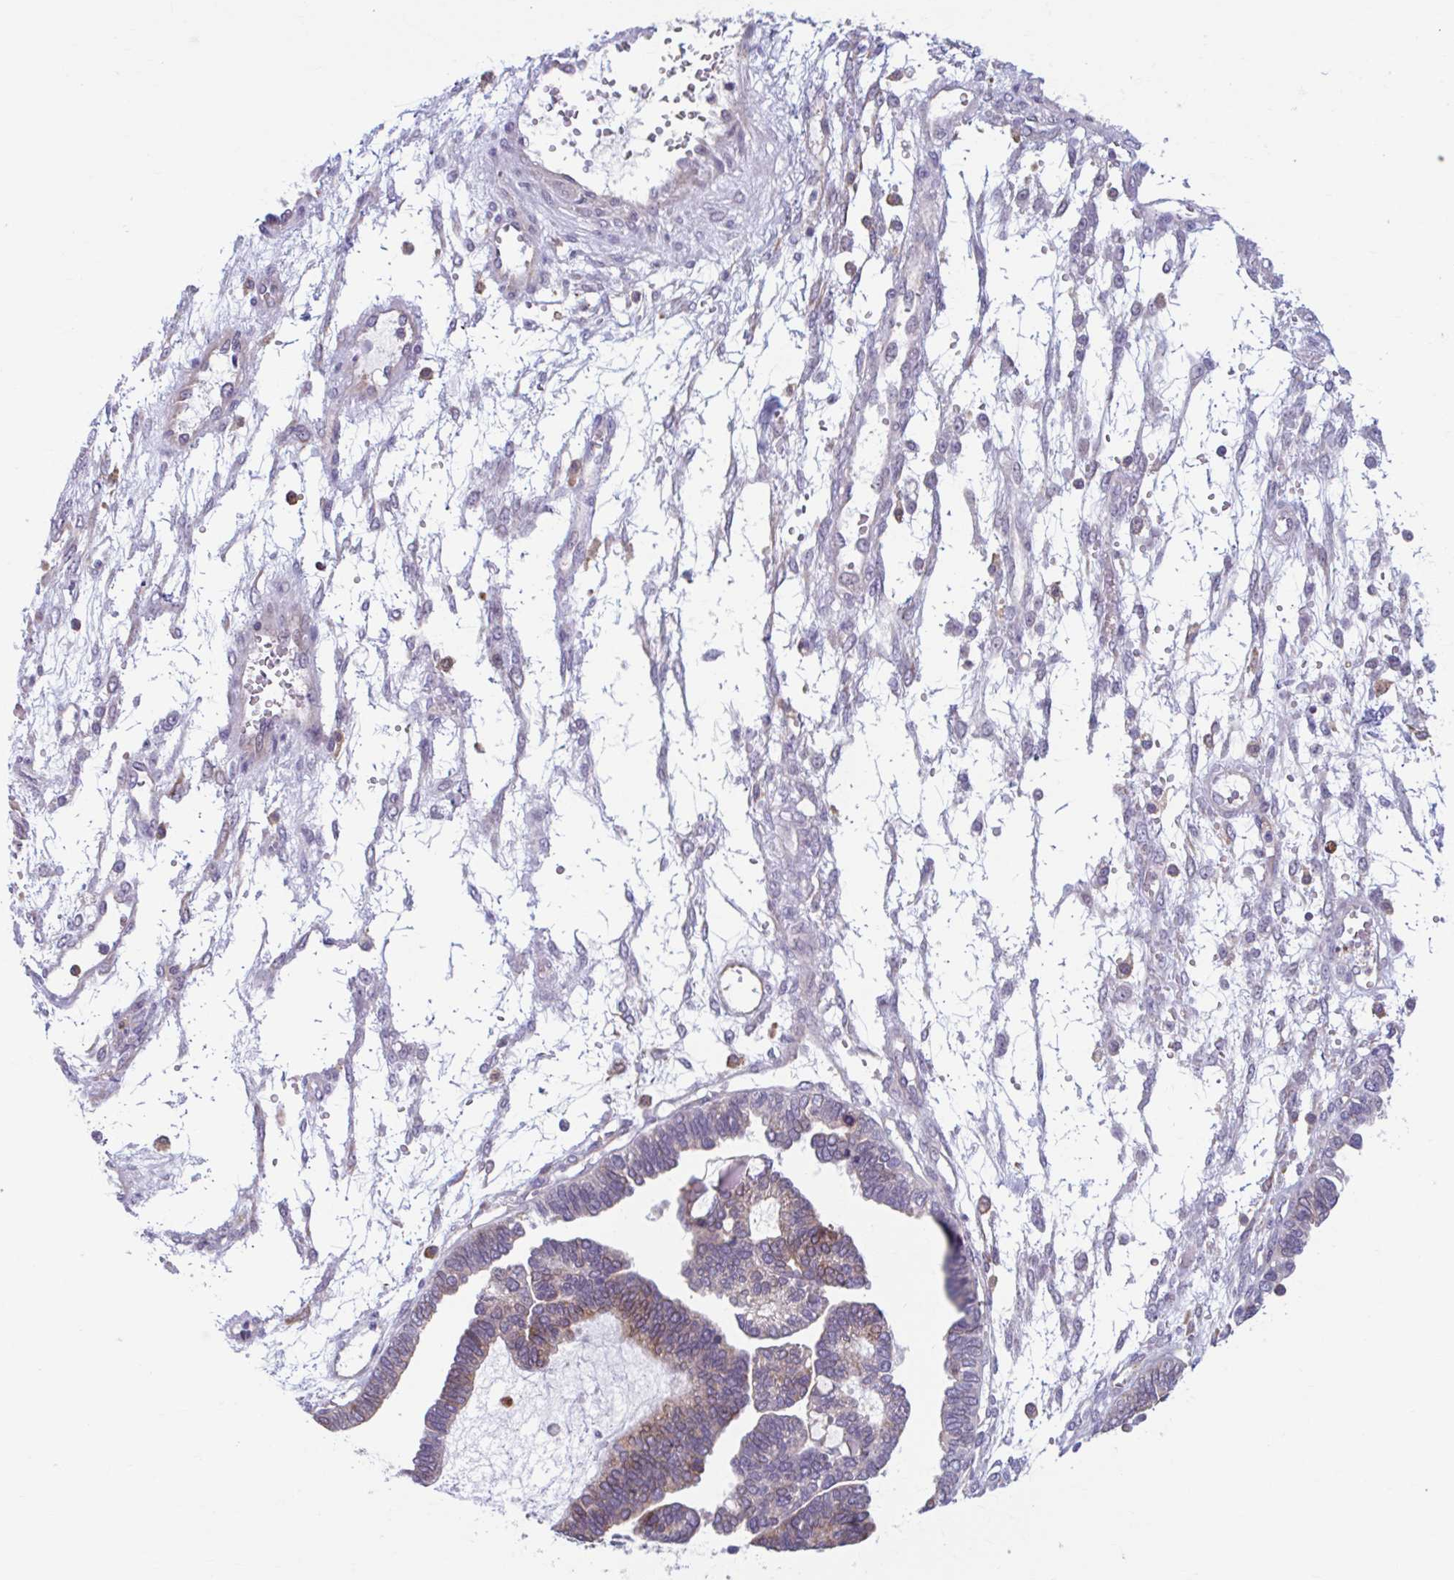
{"staining": {"intensity": "moderate", "quantity": "25%-75%", "location": "cytoplasmic/membranous"}, "tissue": "ovarian cancer", "cell_type": "Tumor cells", "image_type": "cancer", "snomed": [{"axis": "morphology", "description": "Cystadenocarcinoma, serous, NOS"}, {"axis": "topography", "description": "Ovary"}], "caption": "Moderate cytoplasmic/membranous staining for a protein is appreciated in approximately 25%-75% of tumor cells of serous cystadenocarcinoma (ovarian) using immunohistochemistry (IHC).", "gene": "ADAT3", "patient": {"sex": "female", "age": 51}}